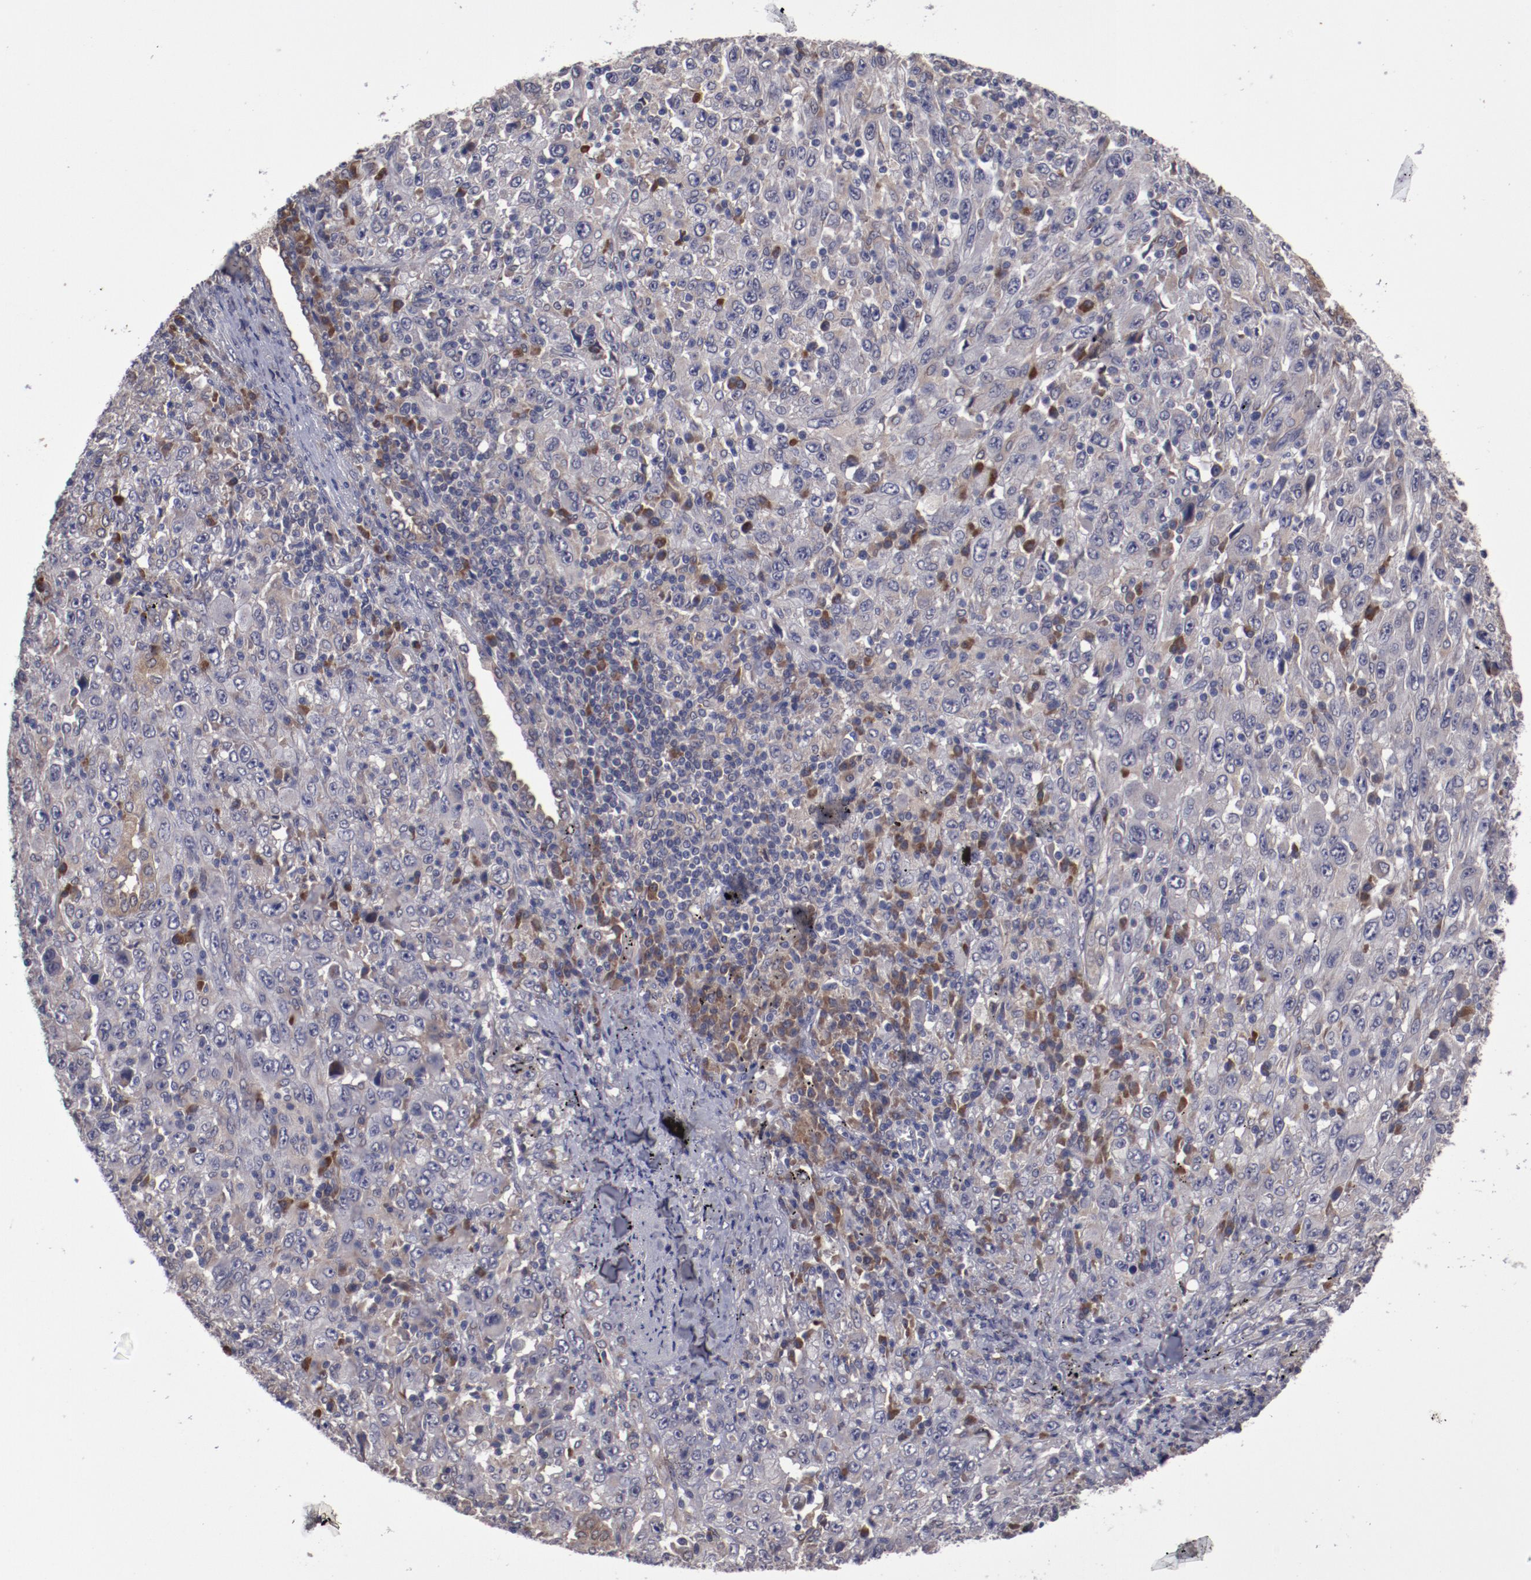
{"staining": {"intensity": "weak", "quantity": ">75%", "location": "cytoplasmic/membranous"}, "tissue": "melanoma", "cell_type": "Tumor cells", "image_type": "cancer", "snomed": [{"axis": "morphology", "description": "Malignant melanoma, Metastatic site"}, {"axis": "topography", "description": "Skin"}], "caption": "Immunohistochemistry photomicrograph of neoplastic tissue: human melanoma stained using immunohistochemistry exhibits low levels of weak protein expression localized specifically in the cytoplasmic/membranous of tumor cells, appearing as a cytoplasmic/membranous brown color.", "gene": "IL12A", "patient": {"sex": "female", "age": 56}}